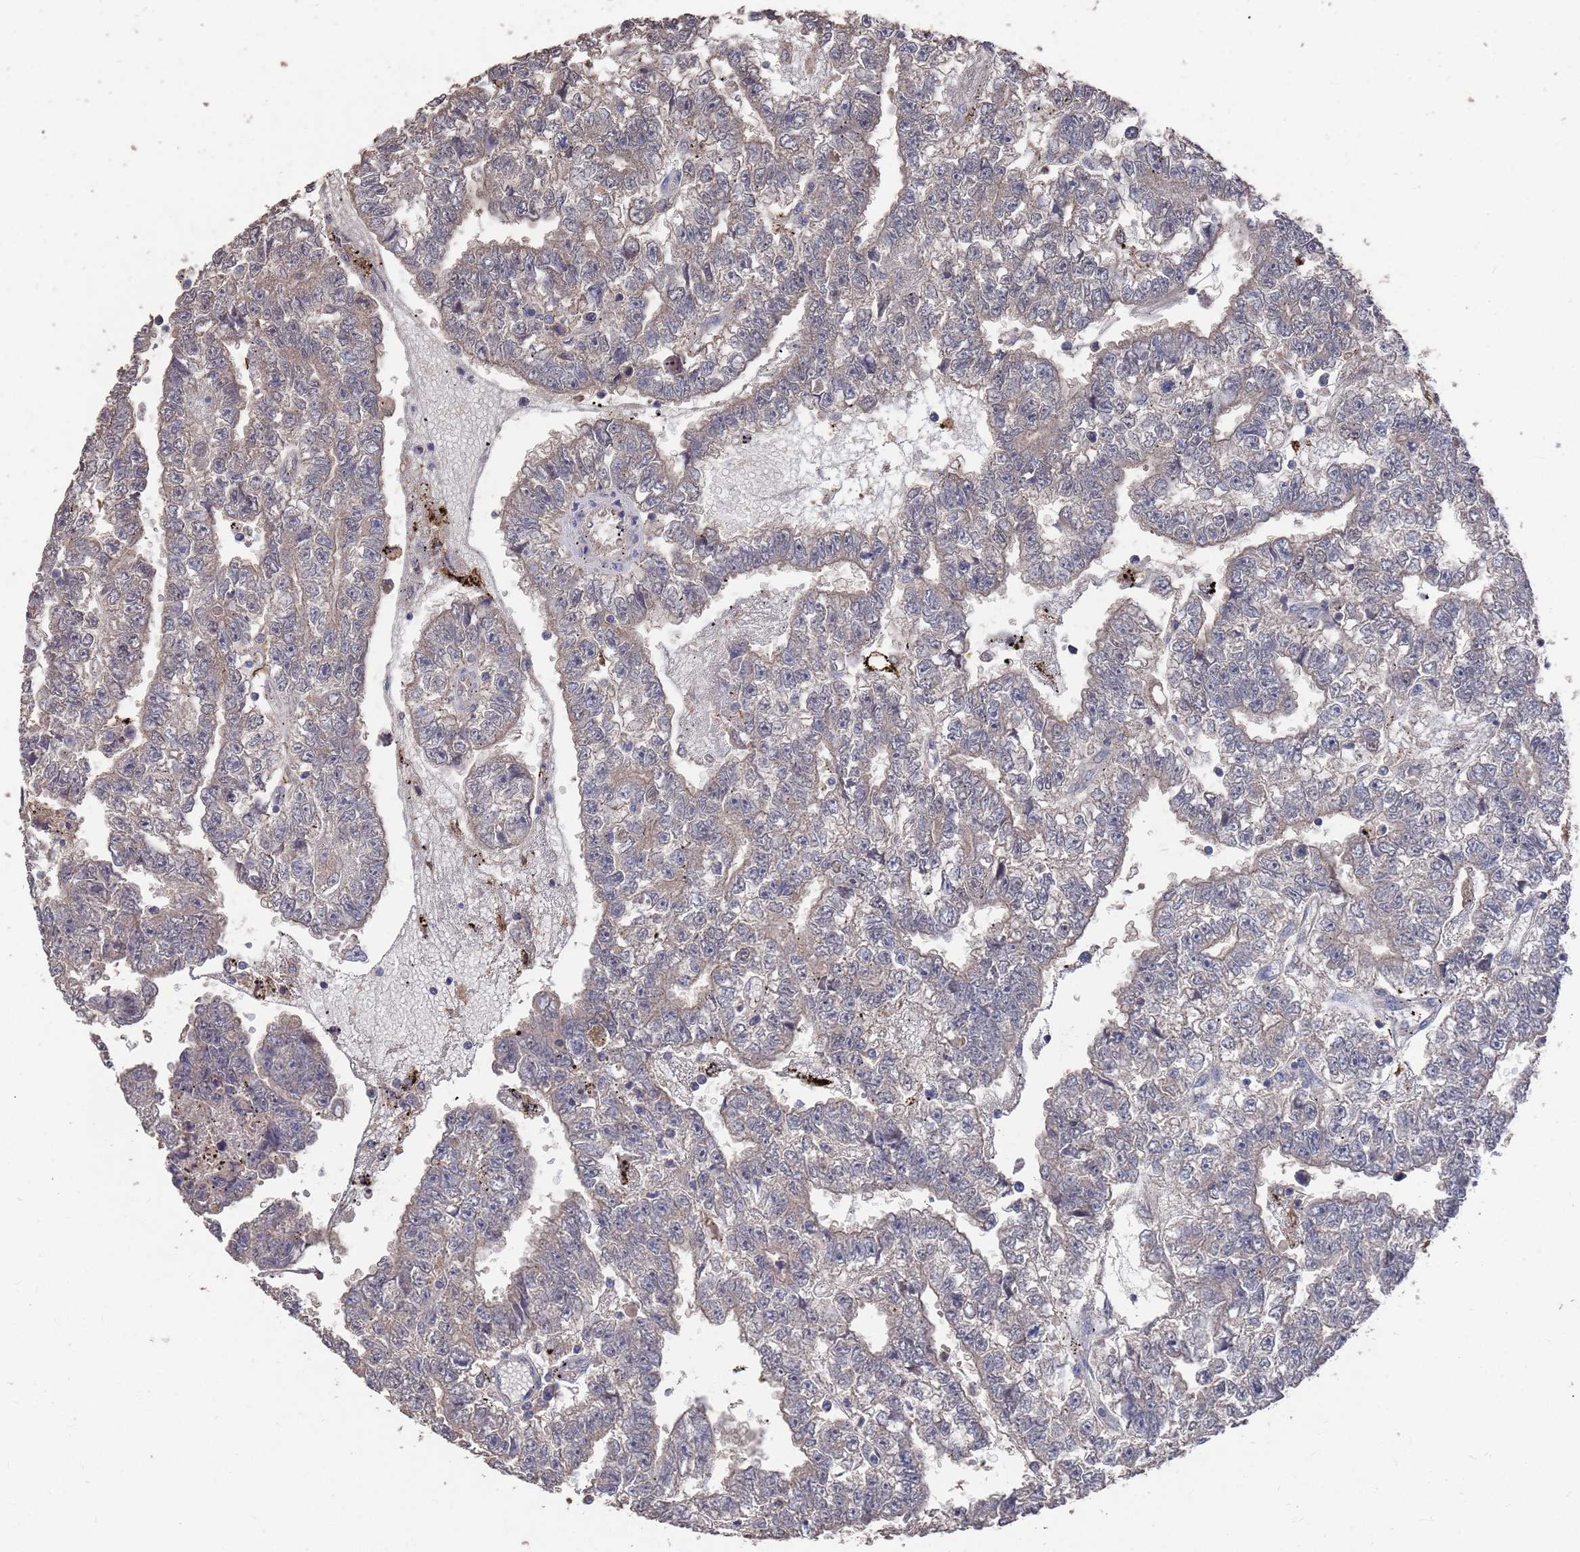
{"staining": {"intensity": "negative", "quantity": "none", "location": "none"}, "tissue": "testis cancer", "cell_type": "Tumor cells", "image_type": "cancer", "snomed": [{"axis": "morphology", "description": "Carcinoma, Embryonal, NOS"}, {"axis": "topography", "description": "Testis"}], "caption": "This is an immunohistochemistry (IHC) histopathology image of human testis embryonal carcinoma. There is no staining in tumor cells.", "gene": "BTBD18", "patient": {"sex": "male", "age": 25}}